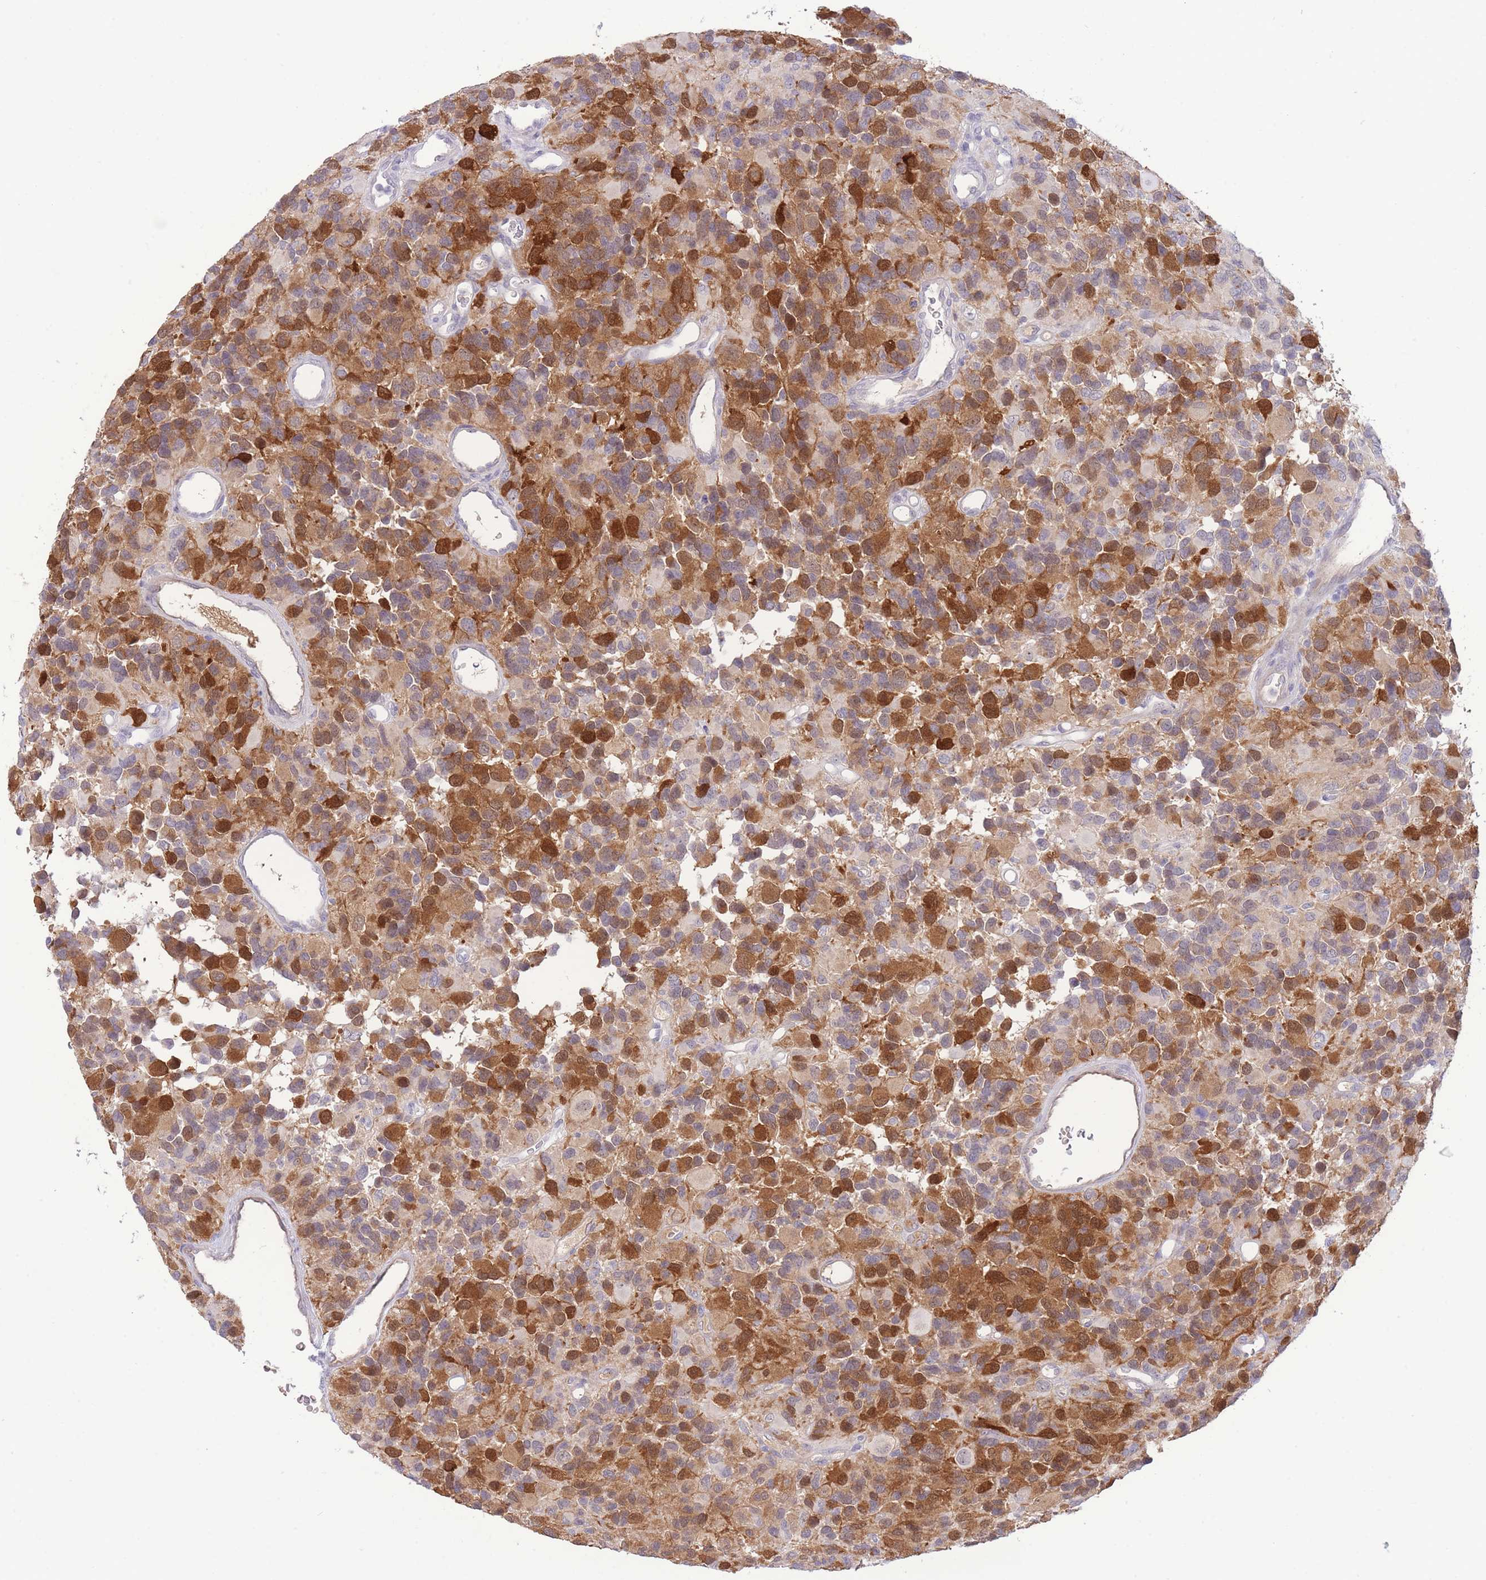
{"staining": {"intensity": "strong", "quantity": "25%-75%", "location": "cytoplasmic/membranous,nuclear"}, "tissue": "glioma", "cell_type": "Tumor cells", "image_type": "cancer", "snomed": [{"axis": "morphology", "description": "Glioma, malignant, High grade"}, {"axis": "topography", "description": "Brain"}], "caption": "Tumor cells demonstrate high levels of strong cytoplasmic/membranous and nuclear positivity in approximately 25%-75% of cells in human malignant glioma (high-grade).", "gene": "FBXO46", "patient": {"sex": "male", "age": 77}}